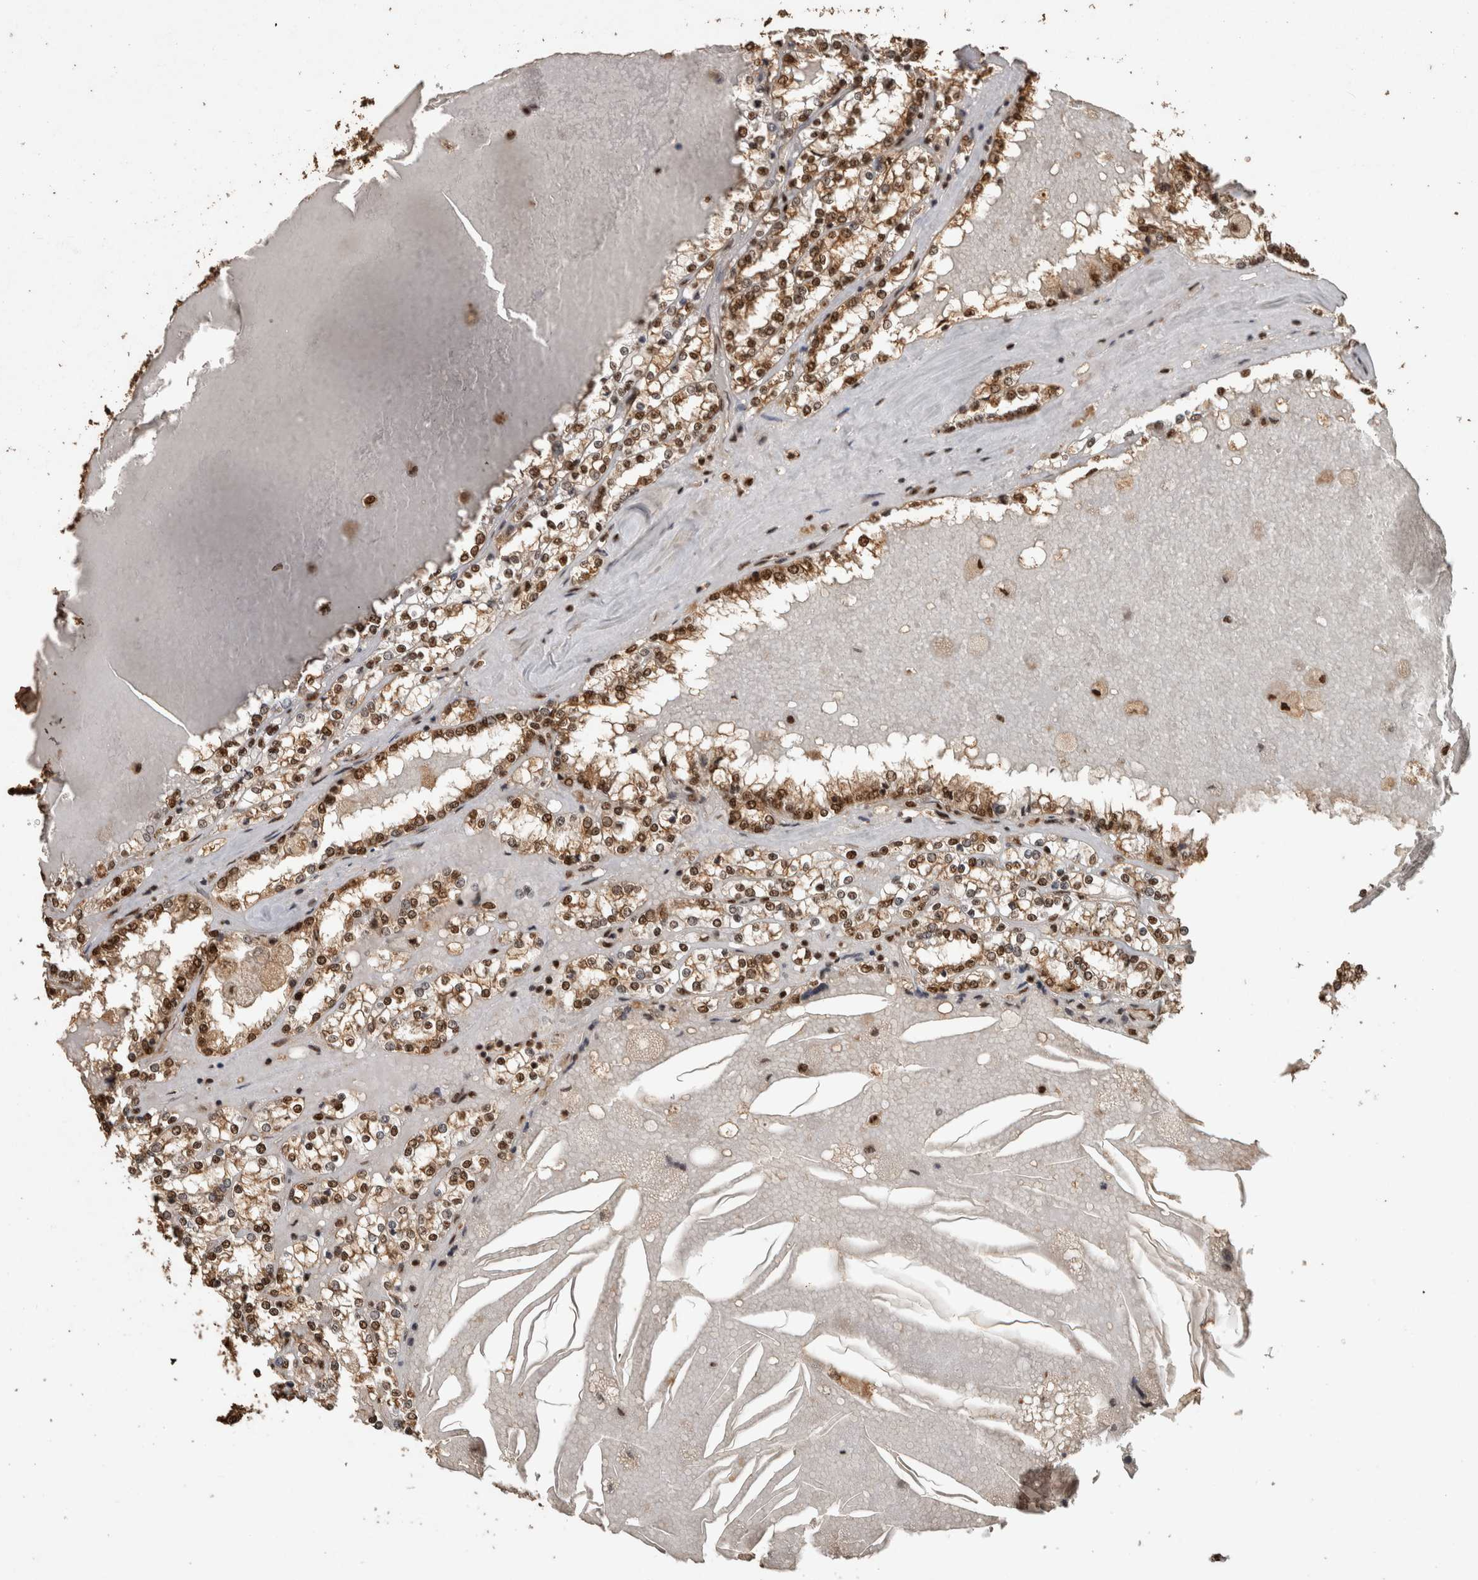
{"staining": {"intensity": "moderate", "quantity": ">75%", "location": "nuclear"}, "tissue": "renal cancer", "cell_type": "Tumor cells", "image_type": "cancer", "snomed": [{"axis": "morphology", "description": "Adenocarcinoma, NOS"}, {"axis": "topography", "description": "Kidney"}], "caption": "Human renal cancer stained for a protein (brown) shows moderate nuclear positive positivity in approximately >75% of tumor cells.", "gene": "RAD50", "patient": {"sex": "female", "age": 56}}